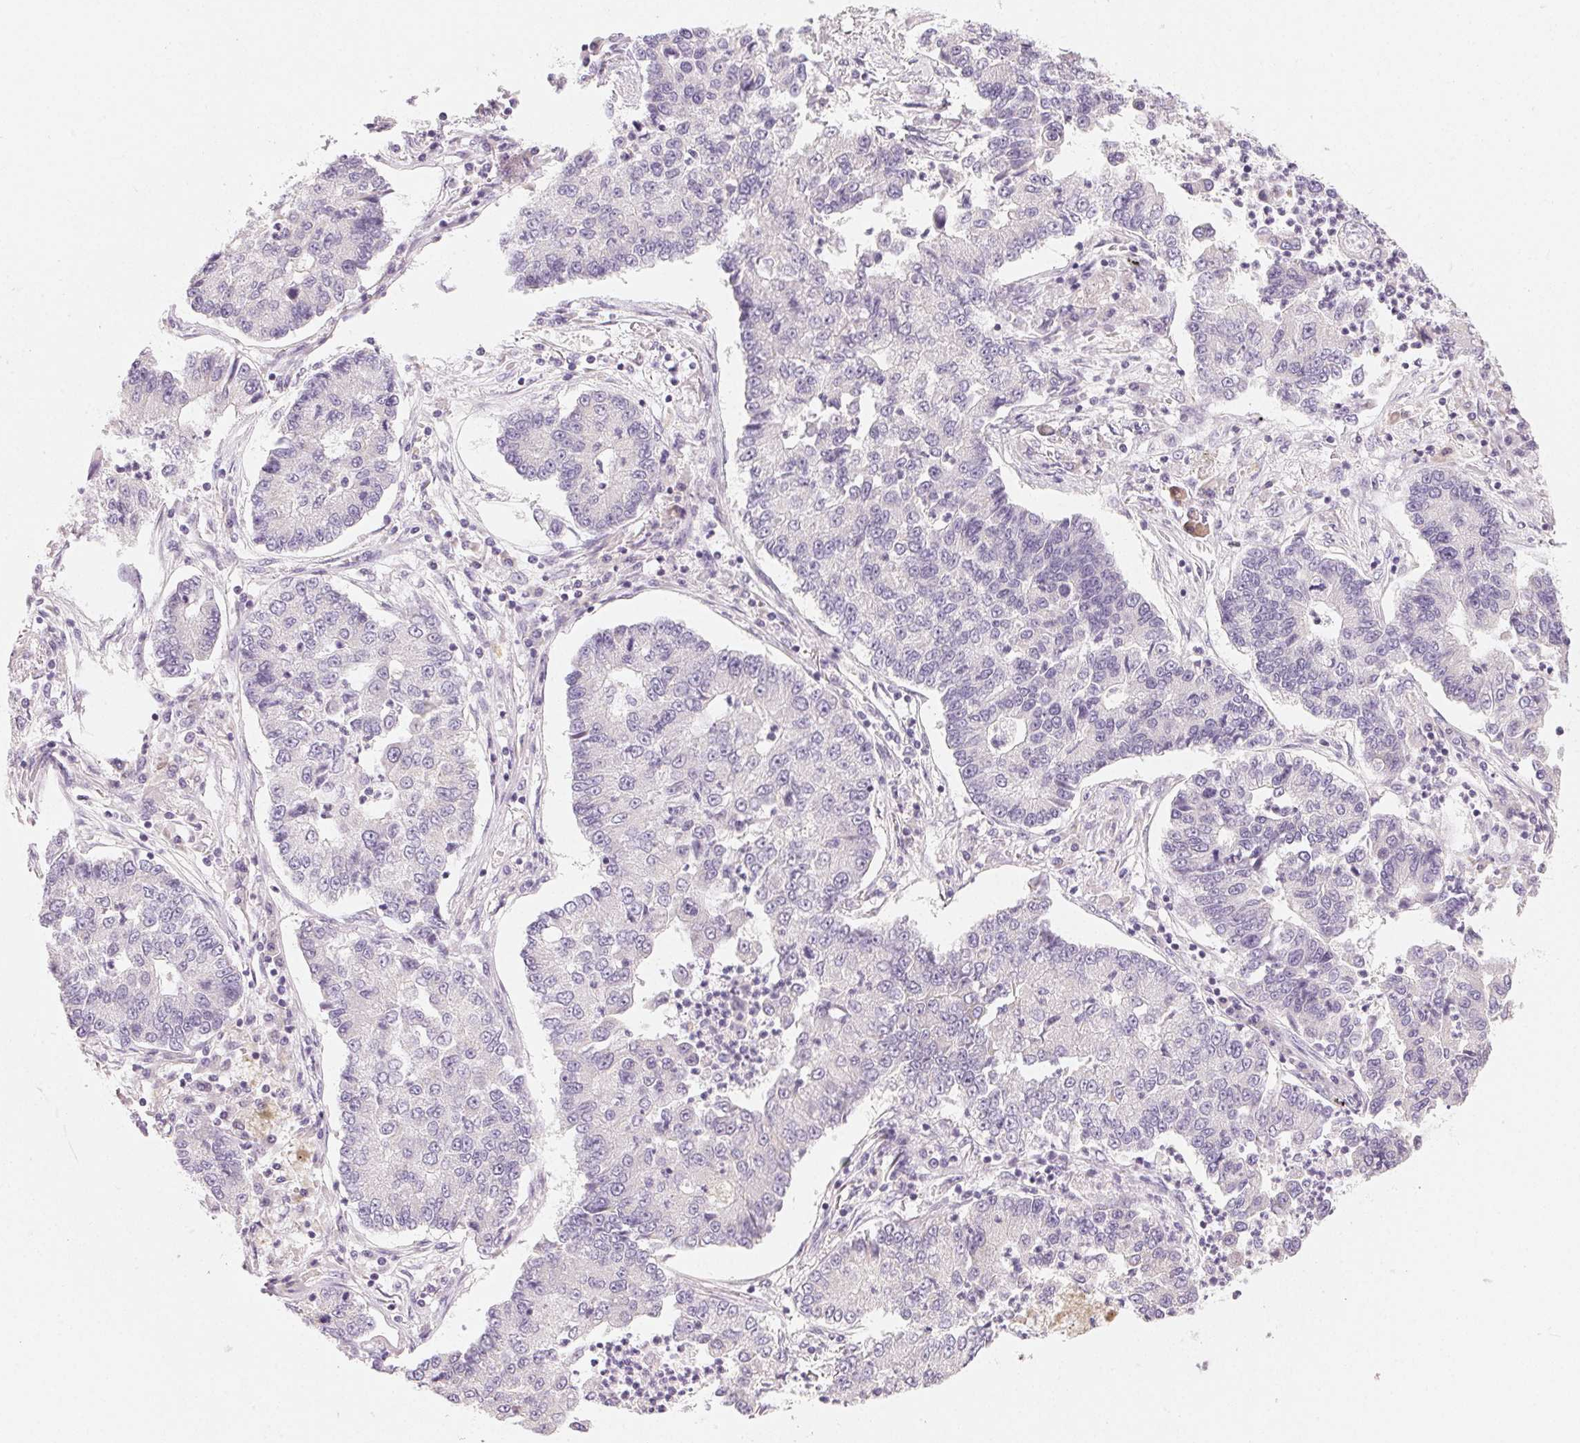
{"staining": {"intensity": "negative", "quantity": "none", "location": "none"}, "tissue": "lung cancer", "cell_type": "Tumor cells", "image_type": "cancer", "snomed": [{"axis": "morphology", "description": "Adenocarcinoma, NOS"}, {"axis": "topography", "description": "Lung"}], "caption": "Histopathology image shows no protein positivity in tumor cells of lung cancer (adenocarcinoma) tissue.", "gene": "MYBL1", "patient": {"sex": "female", "age": 57}}